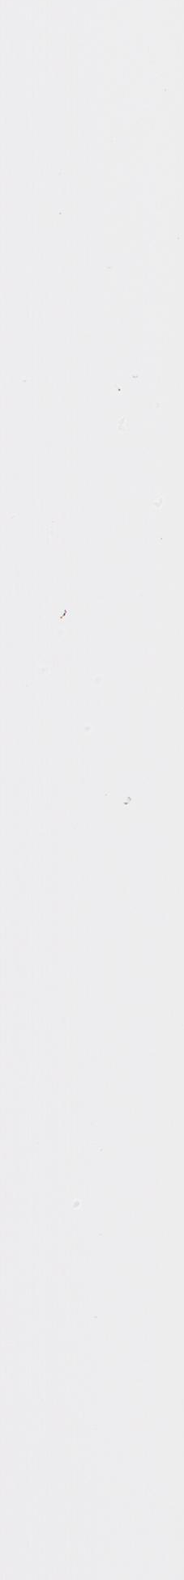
{"staining": {"intensity": "moderate", "quantity": "25%-75%", "location": "nuclear"}, "tissue": "adipose tissue", "cell_type": "Adipocytes", "image_type": "normal", "snomed": [{"axis": "morphology", "description": "Normal tissue, NOS"}, {"axis": "morphology", "description": "Fibrosis, NOS"}, {"axis": "topography", "description": "Breast"}], "caption": "Moderate nuclear expression for a protein is present in approximately 25%-75% of adipocytes of unremarkable adipose tissue using immunohistochemistry.", "gene": "ZNF419", "patient": {"sex": "female", "age": 24}}